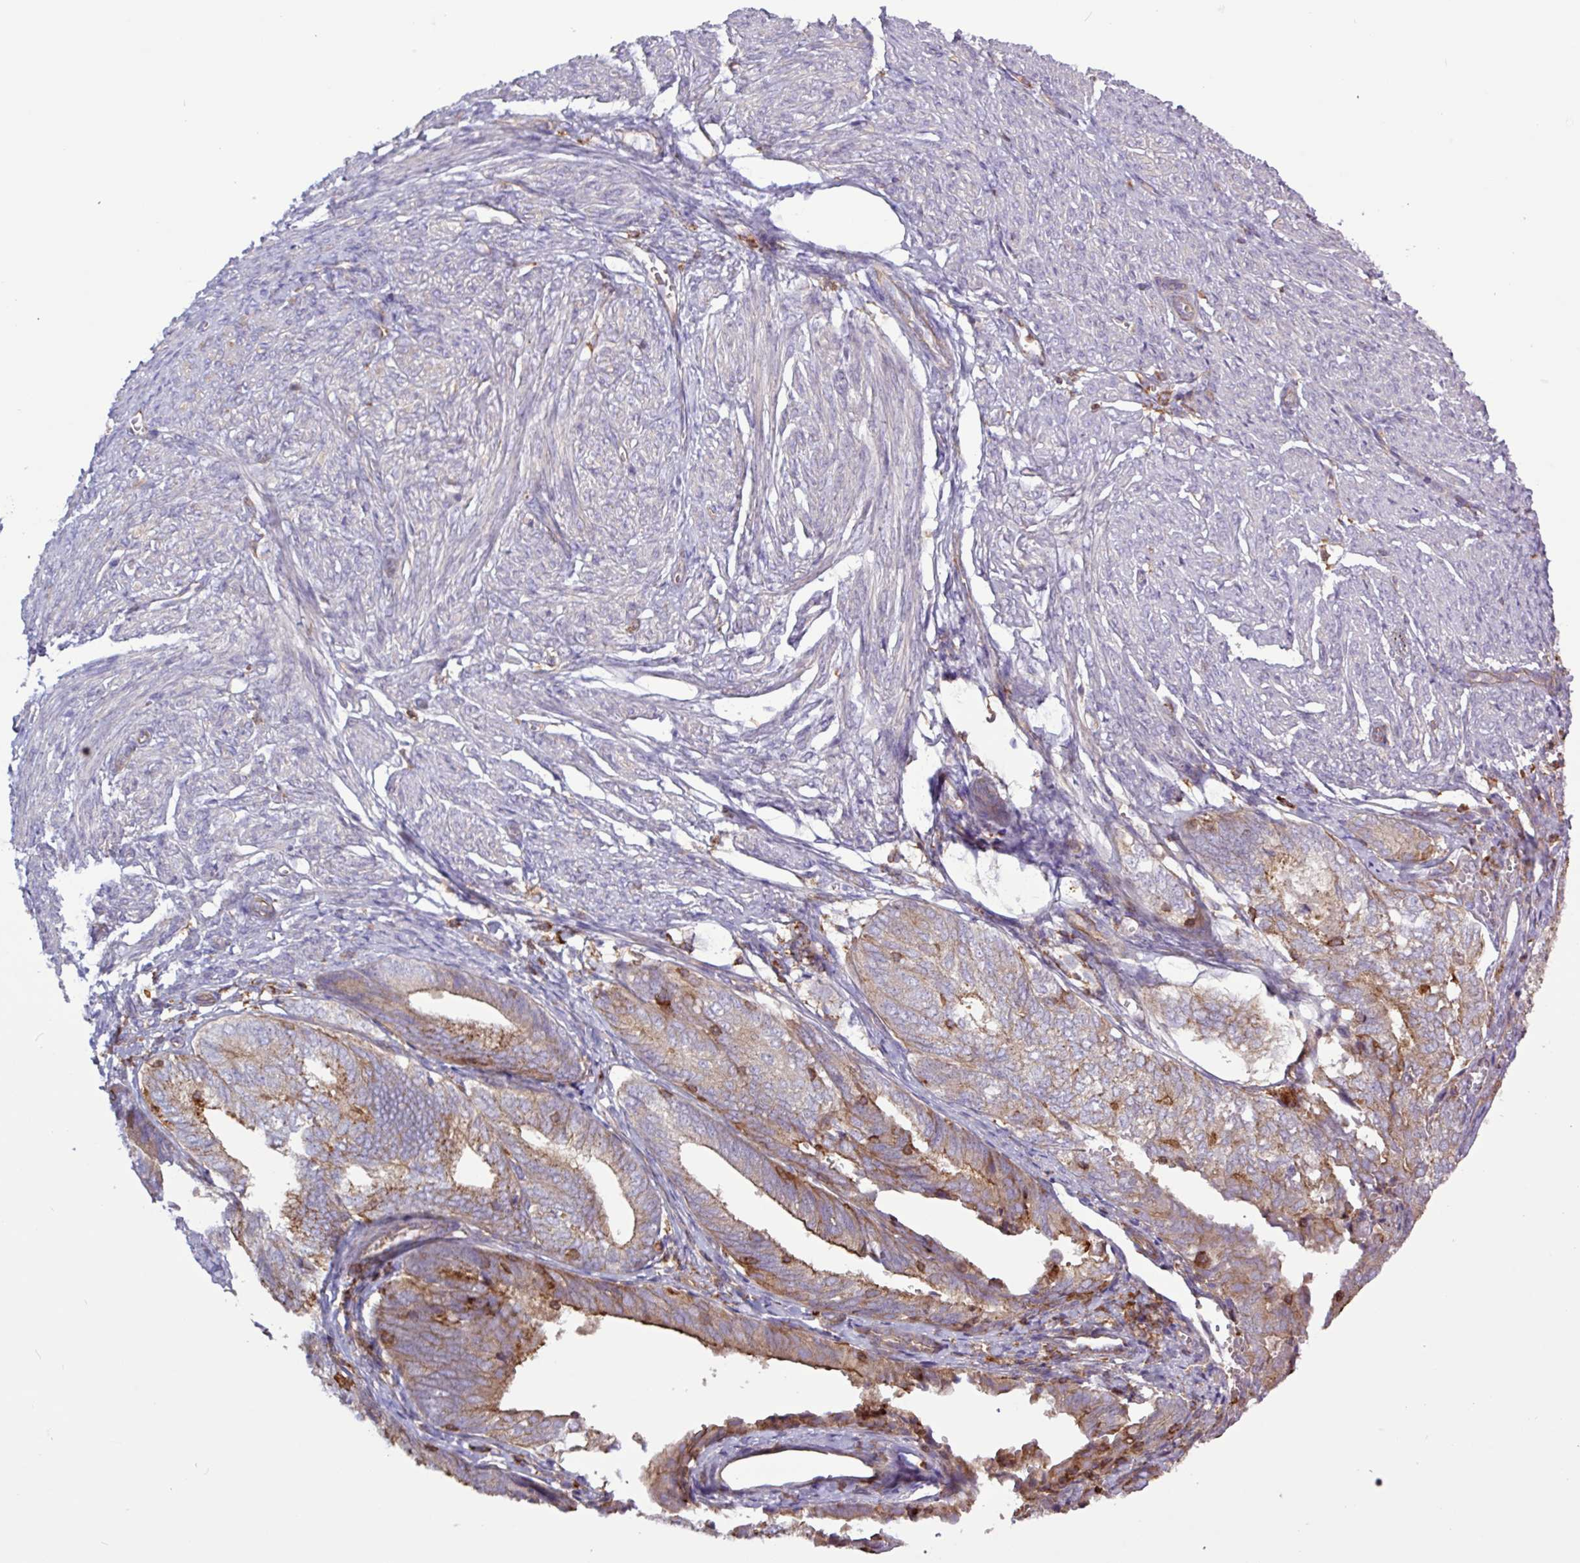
{"staining": {"intensity": "moderate", "quantity": ">75%", "location": "cytoplasmic/membranous"}, "tissue": "endometrial cancer", "cell_type": "Tumor cells", "image_type": "cancer", "snomed": [{"axis": "morphology", "description": "Adenocarcinoma, NOS"}, {"axis": "topography", "description": "Endometrium"}], "caption": "High-power microscopy captured an immunohistochemistry micrograph of adenocarcinoma (endometrial), revealing moderate cytoplasmic/membranous staining in approximately >75% of tumor cells. Nuclei are stained in blue.", "gene": "ACTR3", "patient": {"sex": "female", "age": 87}}